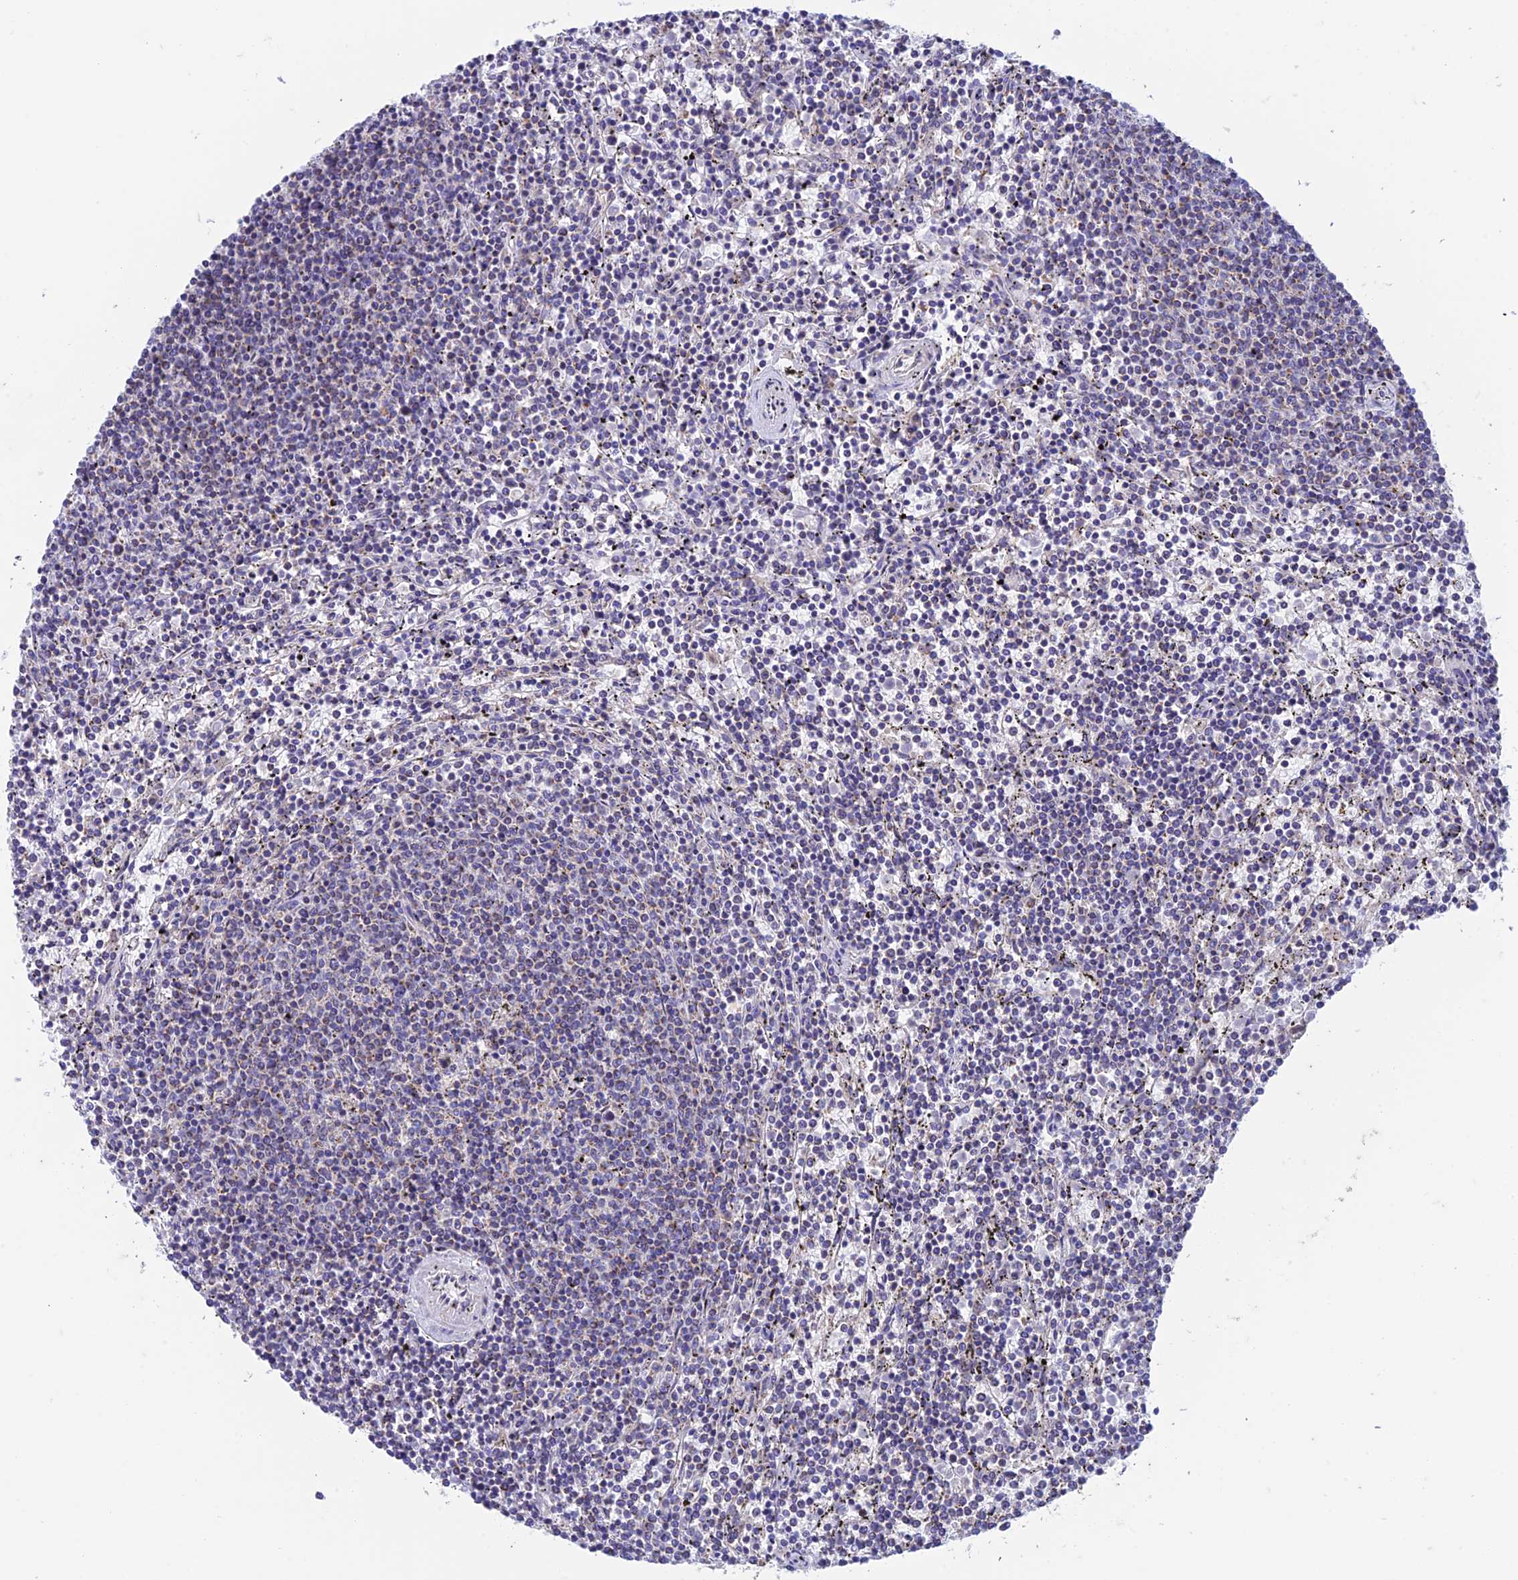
{"staining": {"intensity": "negative", "quantity": "none", "location": "none"}, "tissue": "lymphoma", "cell_type": "Tumor cells", "image_type": "cancer", "snomed": [{"axis": "morphology", "description": "Malignant lymphoma, non-Hodgkin's type, Low grade"}, {"axis": "topography", "description": "Spleen"}], "caption": "IHC histopathology image of neoplastic tissue: human malignant lymphoma, non-Hodgkin's type (low-grade) stained with DAB (3,3'-diaminobenzidine) reveals no significant protein staining in tumor cells.", "gene": "ZNF181", "patient": {"sex": "female", "age": 50}}